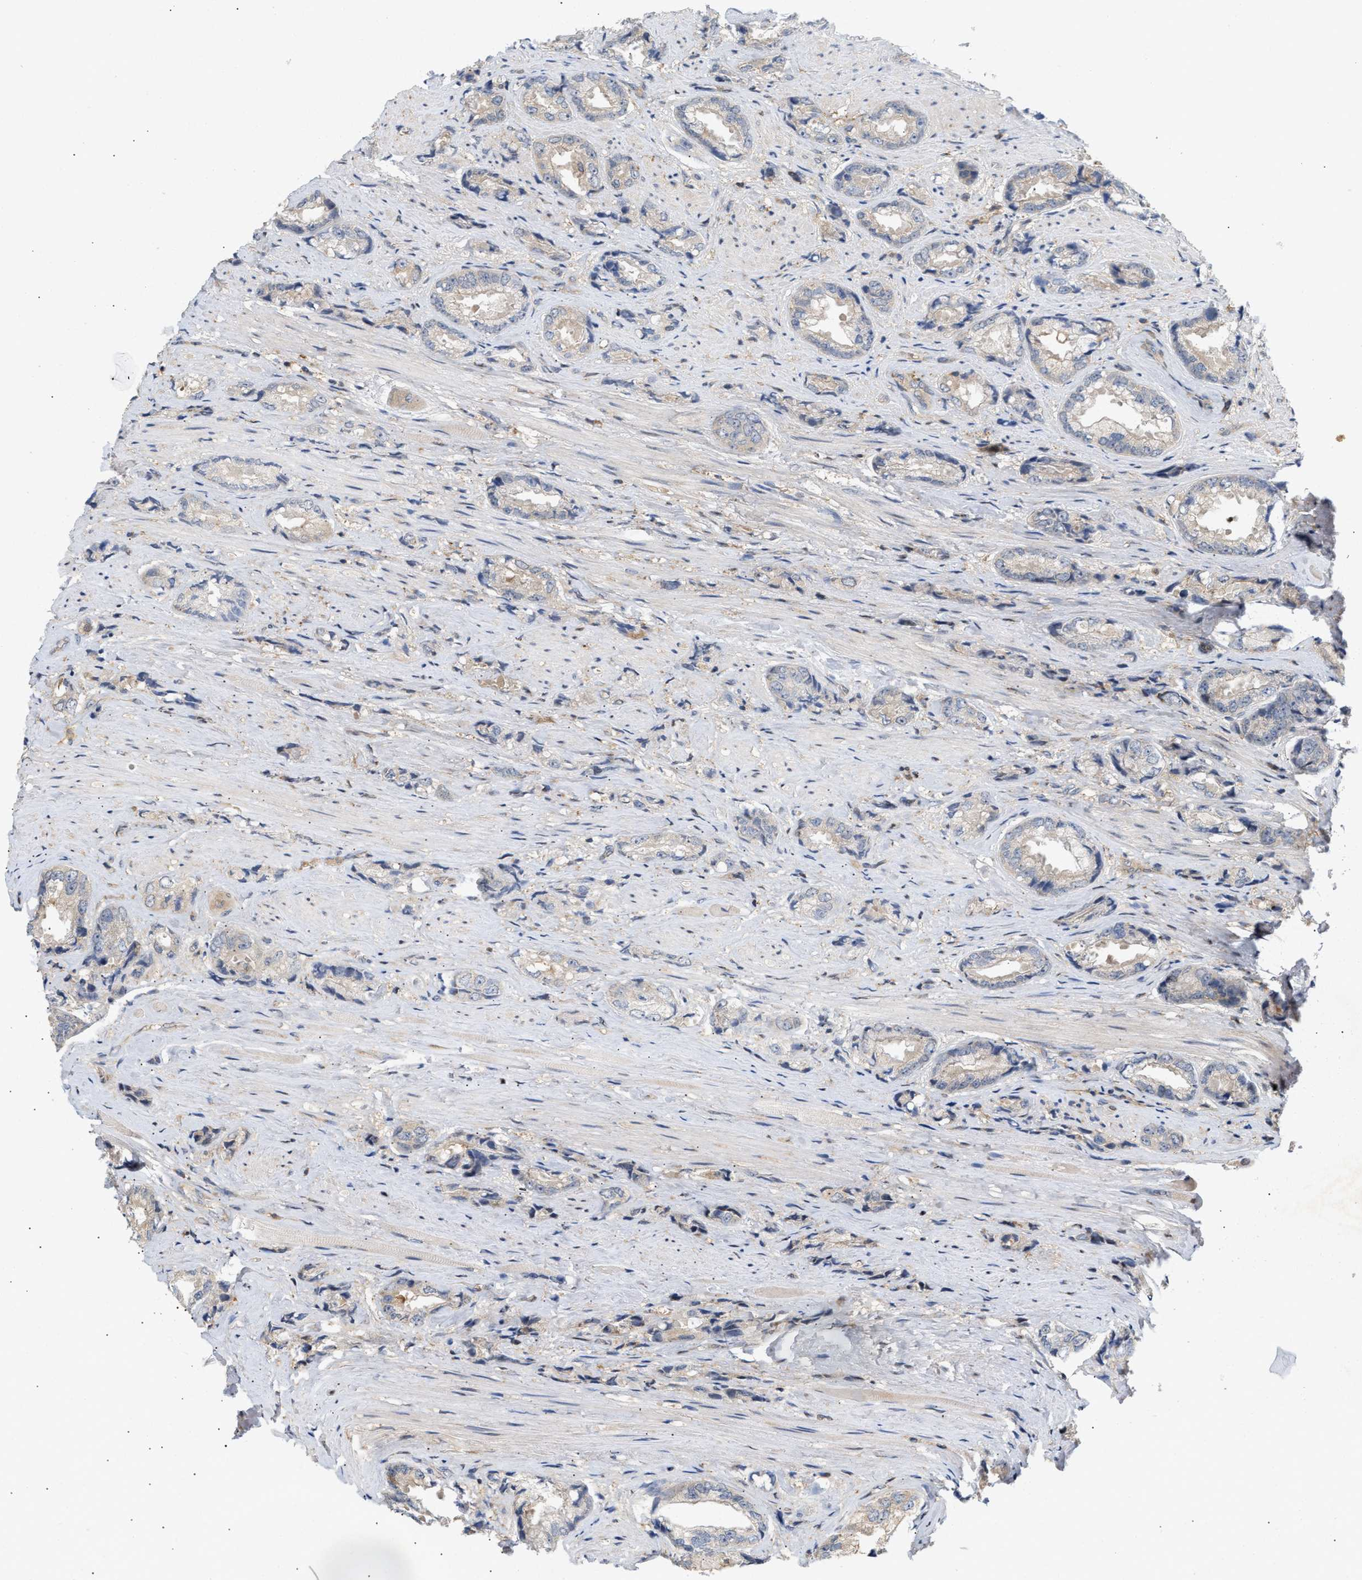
{"staining": {"intensity": "negative", "quantity": "none", "location": "none"}, "tissue": "prostate cancer", "cell_type": "Tumor cells", "image_type": "cancer", "snomed": [{"axis": "morphology", "description": "Adenocarcinoma, High grade"}, {"axis": "topography", "description": "Prostate"}], "caption": "Prostate cancer was stained to show a protein in brown. There is no significant expression in tumor cells.", "gene": "DBNL", "patient": {"sex": "male", "age": 61}}